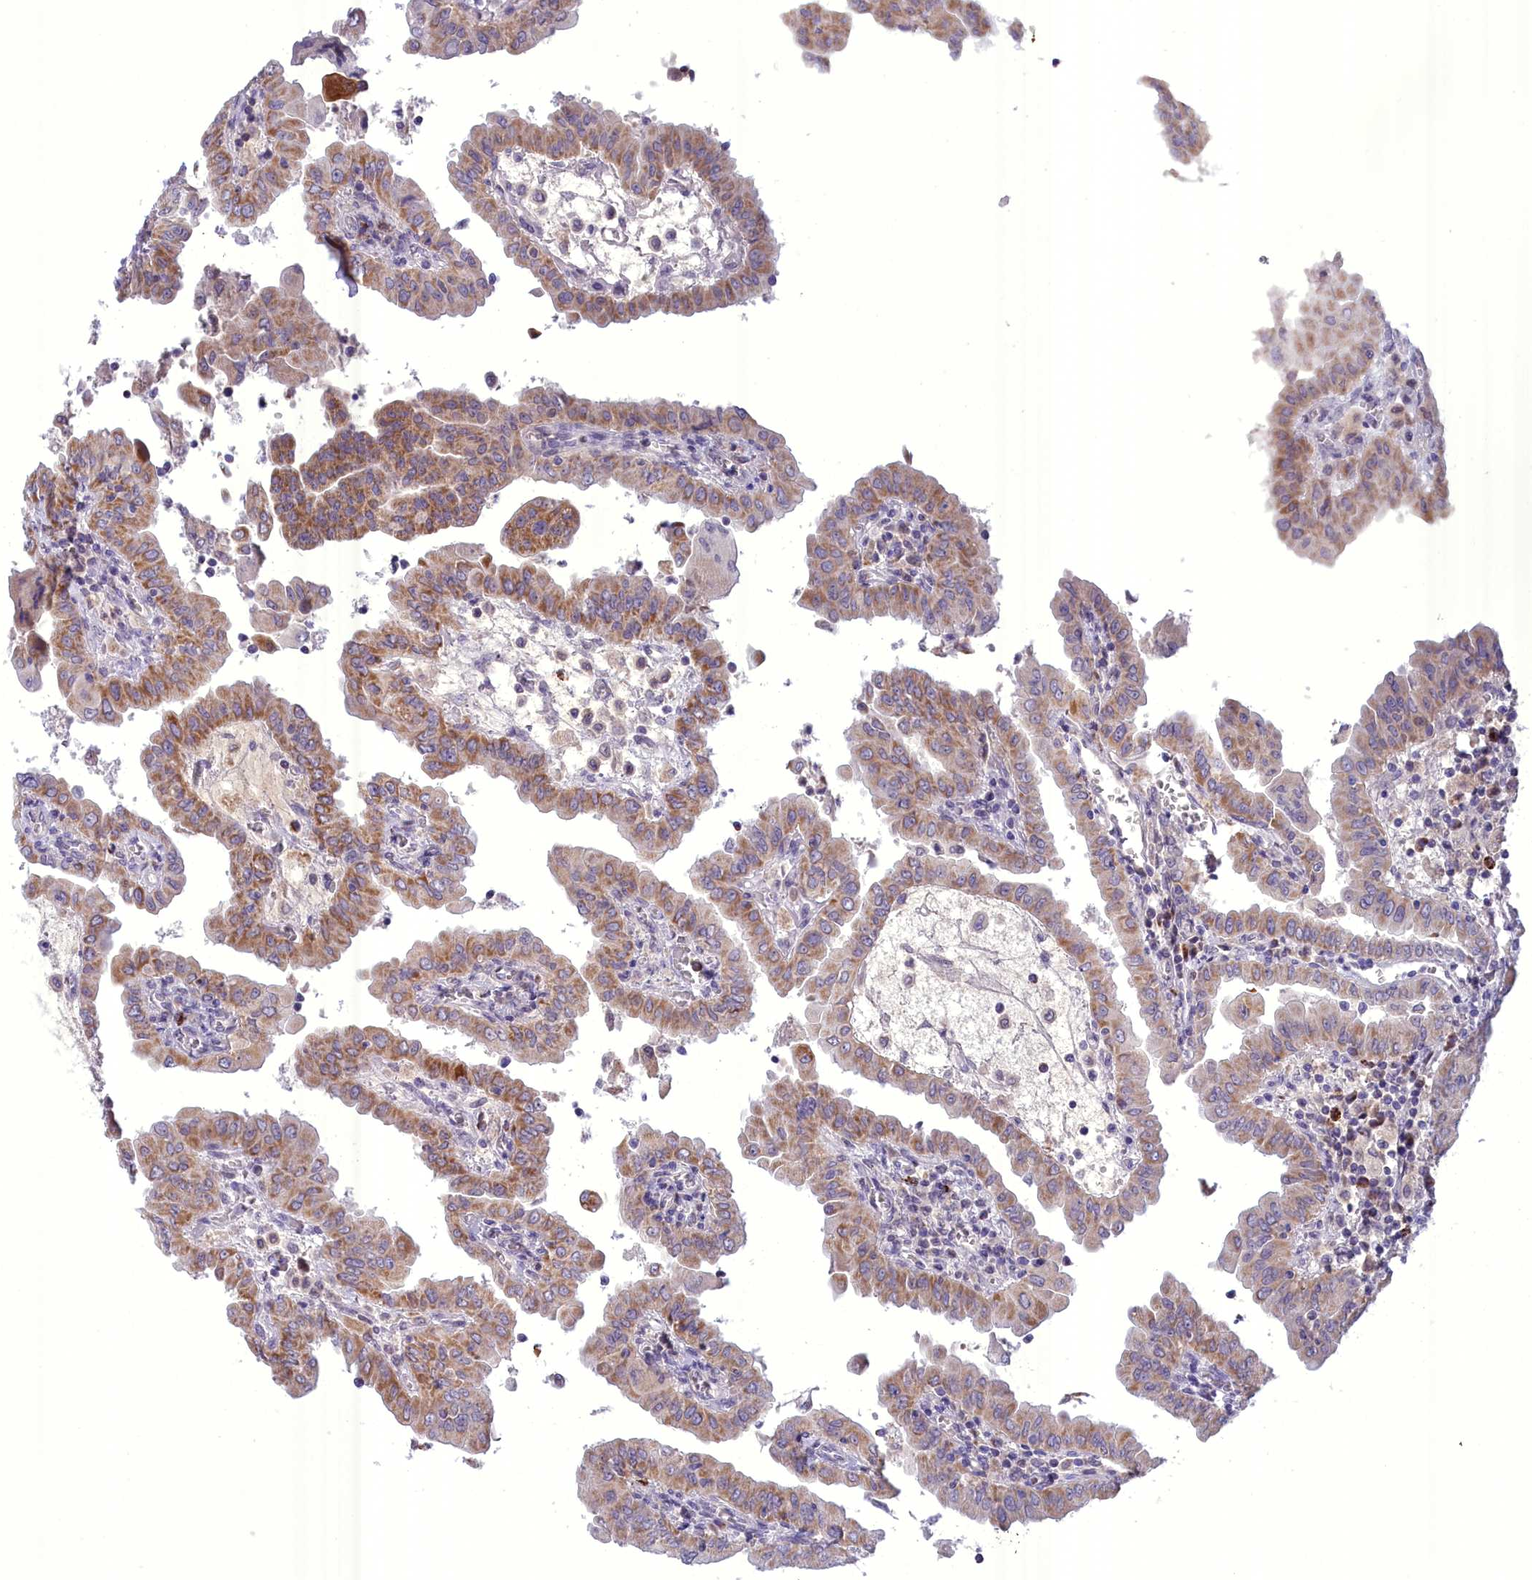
{"staining": {"intensity": "moderate", "quantity": ">75%", "location": "cytoplasmic/membranous"}, "tissue": "thyroid cancer", "cell_type": "Tumor cells", "image_type": "cancer", "snomed": [{"axis": "morphology", "description": "Papillary adenocarcinoma, NOS"}, {"axis": "topography", "description": "Thyroid gland"}], "caption": "Thyroid cancer (papillary adenocarcinoma) stained with immunohistochemistry displays moderate cytoplasmic/membranous staining in approximately >75% of tumor cells. The protein is shown in brown color, while the nuclei are stained blue.", "gene": "FAM149B1", "patient": {"sex": "male", "age": 33}}